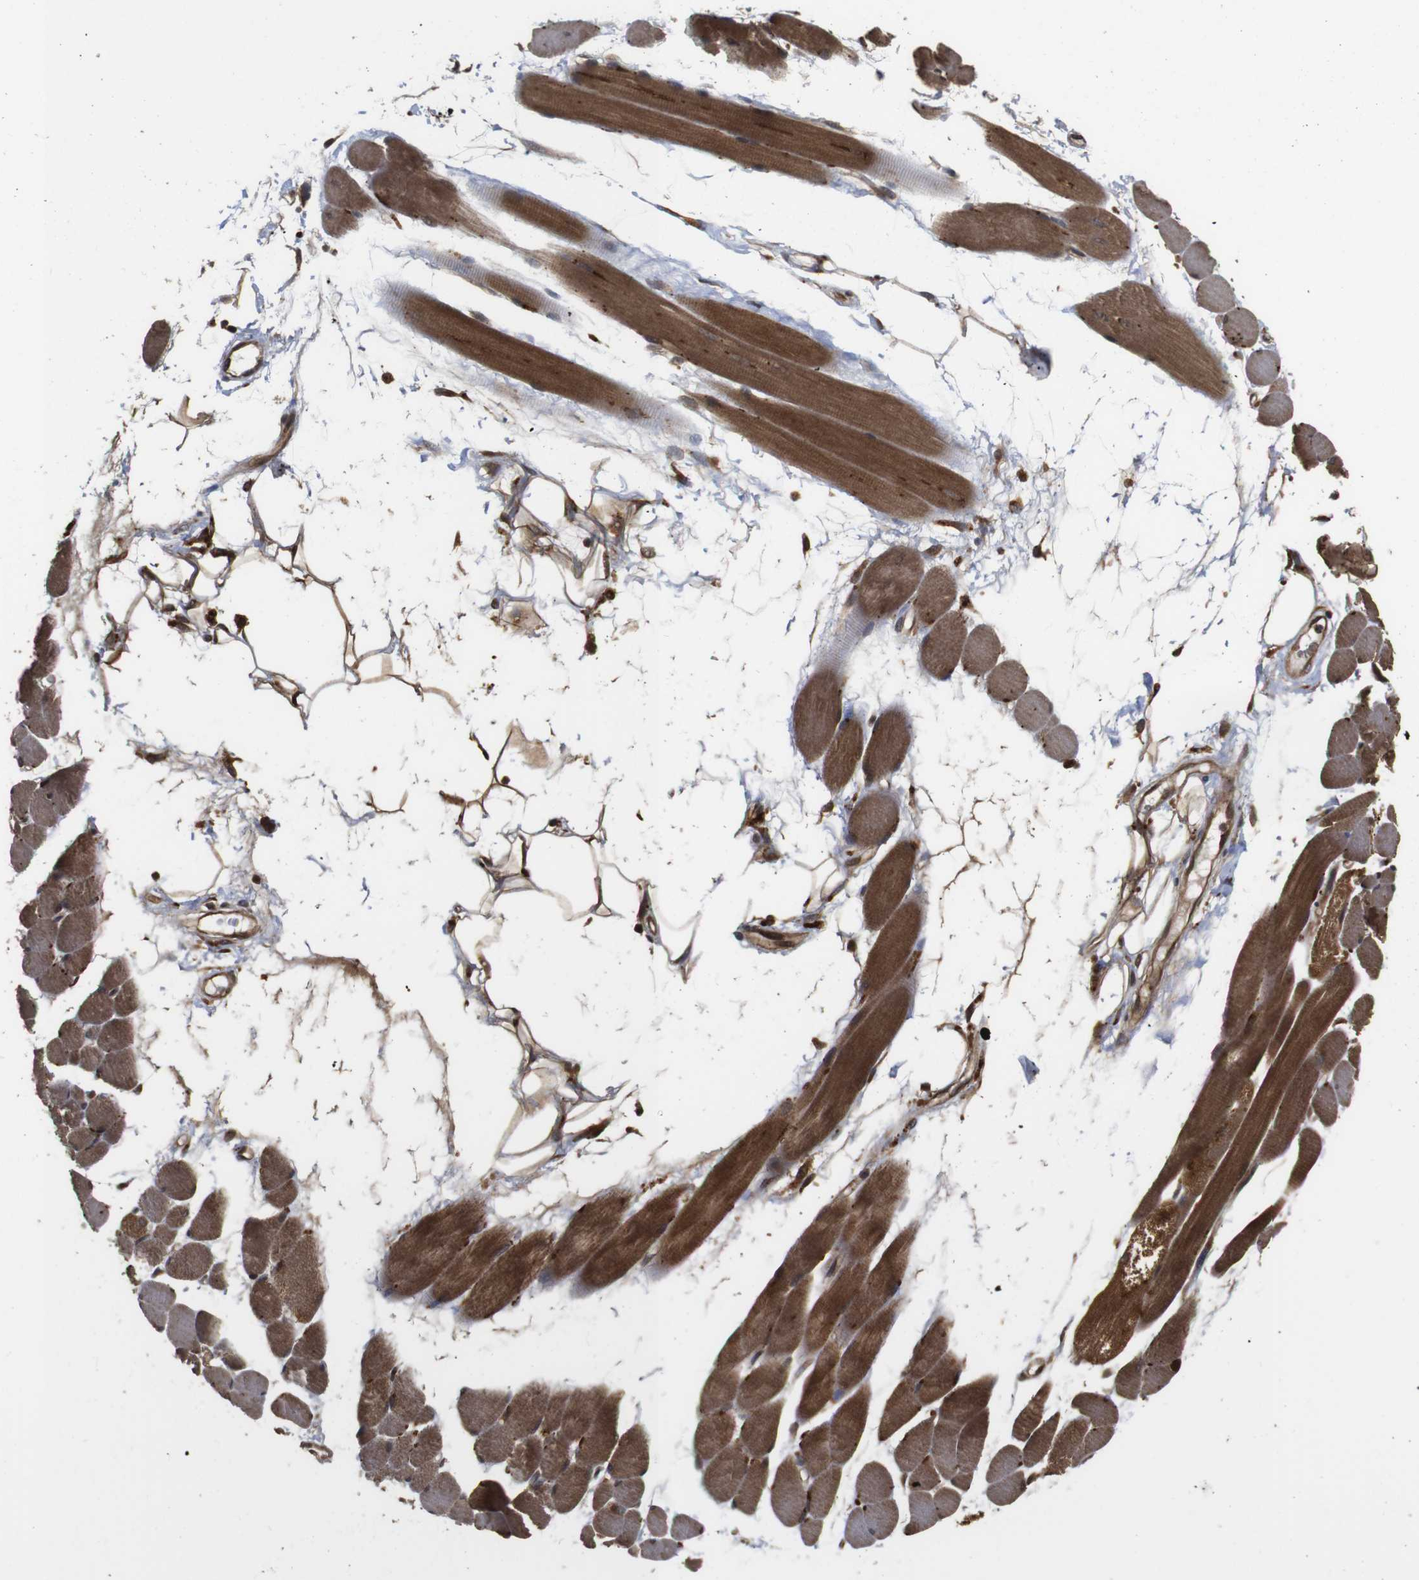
{"staining": {"intensity": "moderate", "quantity": ">75%", "location": "cytoplasmic/membranous"}, "tissue": "skeletal muscle", "cell_type": "Myocytes", "image_type": "normal", "snomed": [{"axis": "morphology", "description": "Normal tissue, NOS"}, {"axis": "topography", "description": "Skeletal muscle"}, {"axis": "topography", "description": "Peripheral nerve tissue"}], "caption": "Brown immunohistochemical staining in normal human skeletal muscle exhibits moderate cytoplasmic/membranous staining in about >75% of myocytes. Nuclei are stained in blue.", "gene": "PTPN14", "patient": {"sex": "female", "age": 84}}